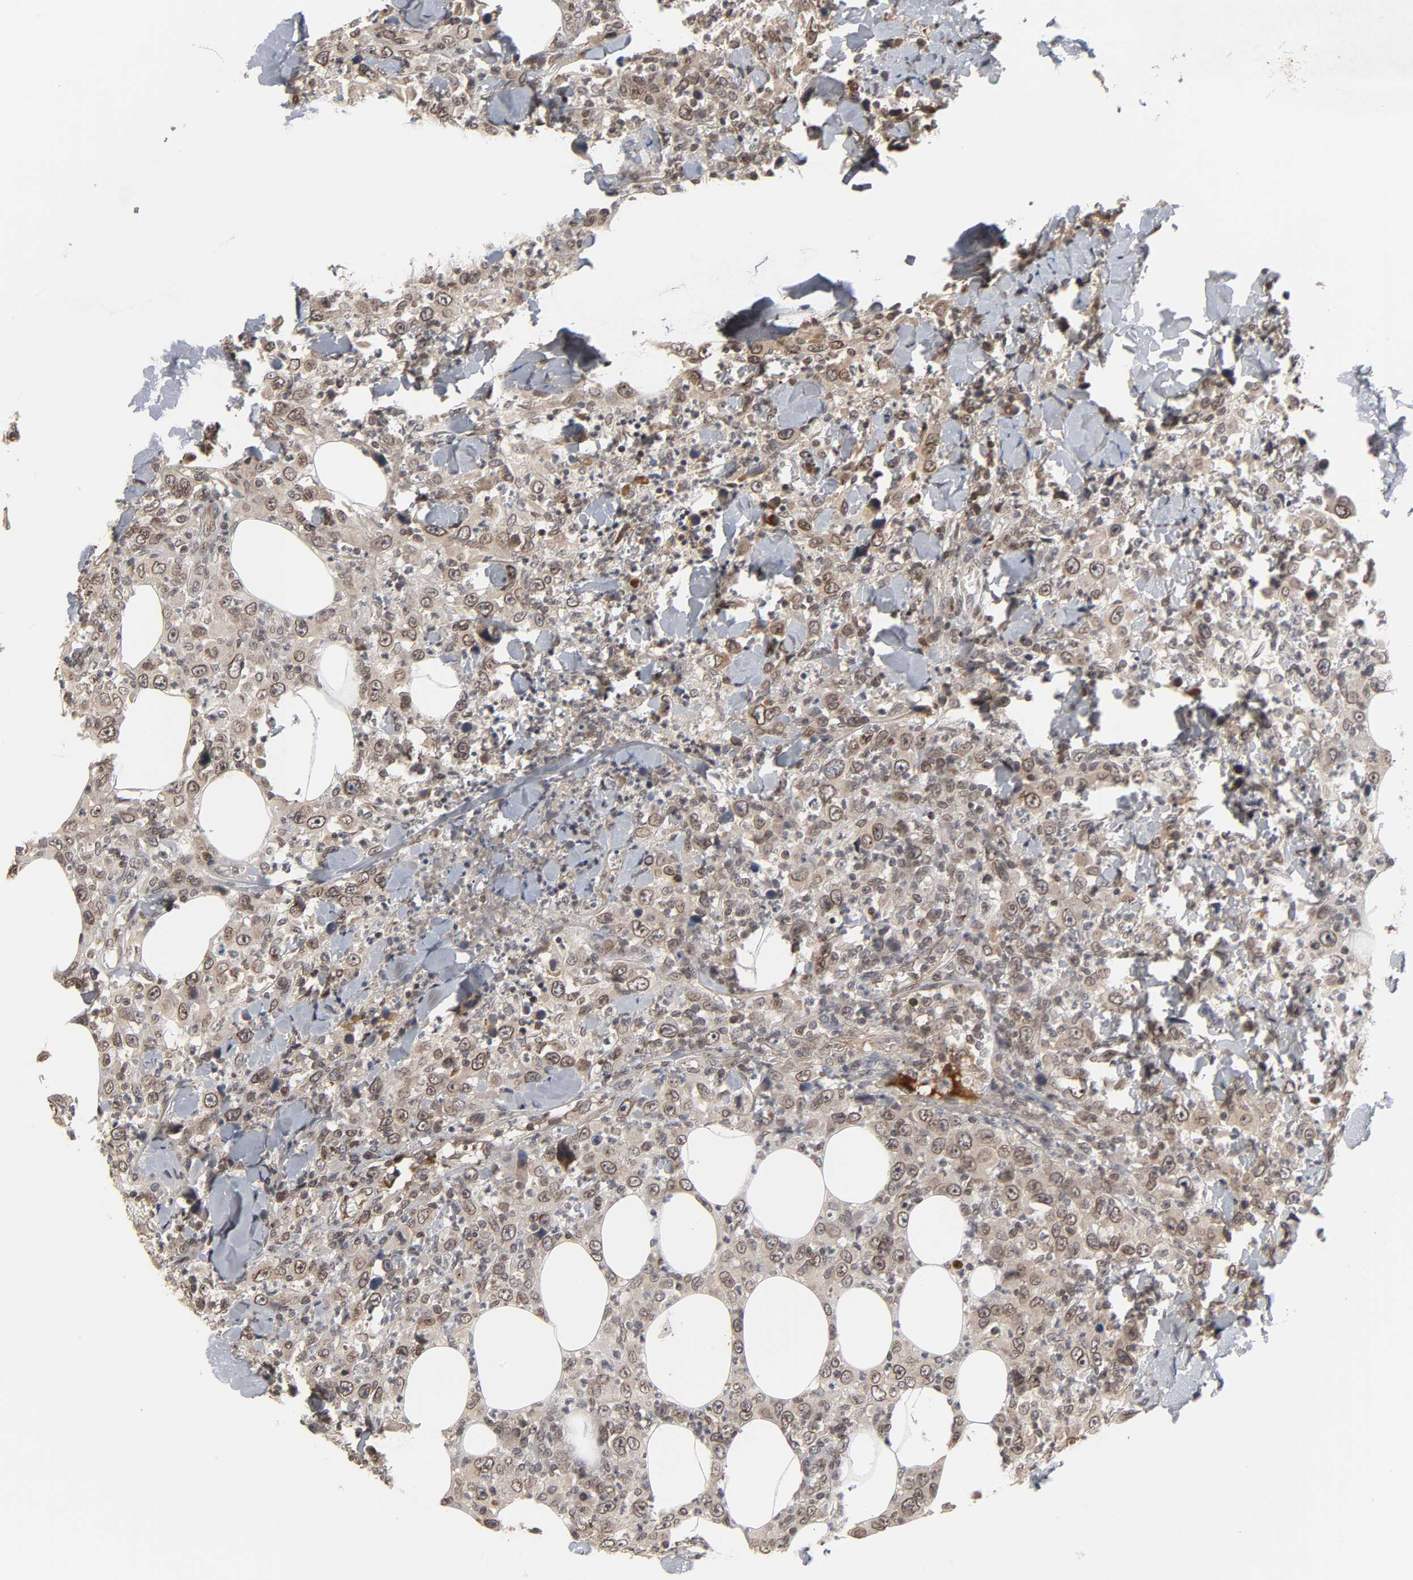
{"staining": {"intensity": "moderate", "quantity": ">75%", "location": "cytoplasmic/membranous,nuclear"}, "tissue": "thyroid cancer", "cell_type": "Tumor cells", "image_type": "cancer", "snomed": [{"axis": "morphology", "description": "Carcinoma, NOS"}, {"axis": "topography", "description": "Thyroid gland"}], "caption": "Carcinoma (thyroid) stained with a brown dye shows moderate cytoplasmic/membranous and nuclear positive positivity in about >75% of tumor cells.", "gene": "CPN2", "patient": {"sex": "female", "age": 77}}